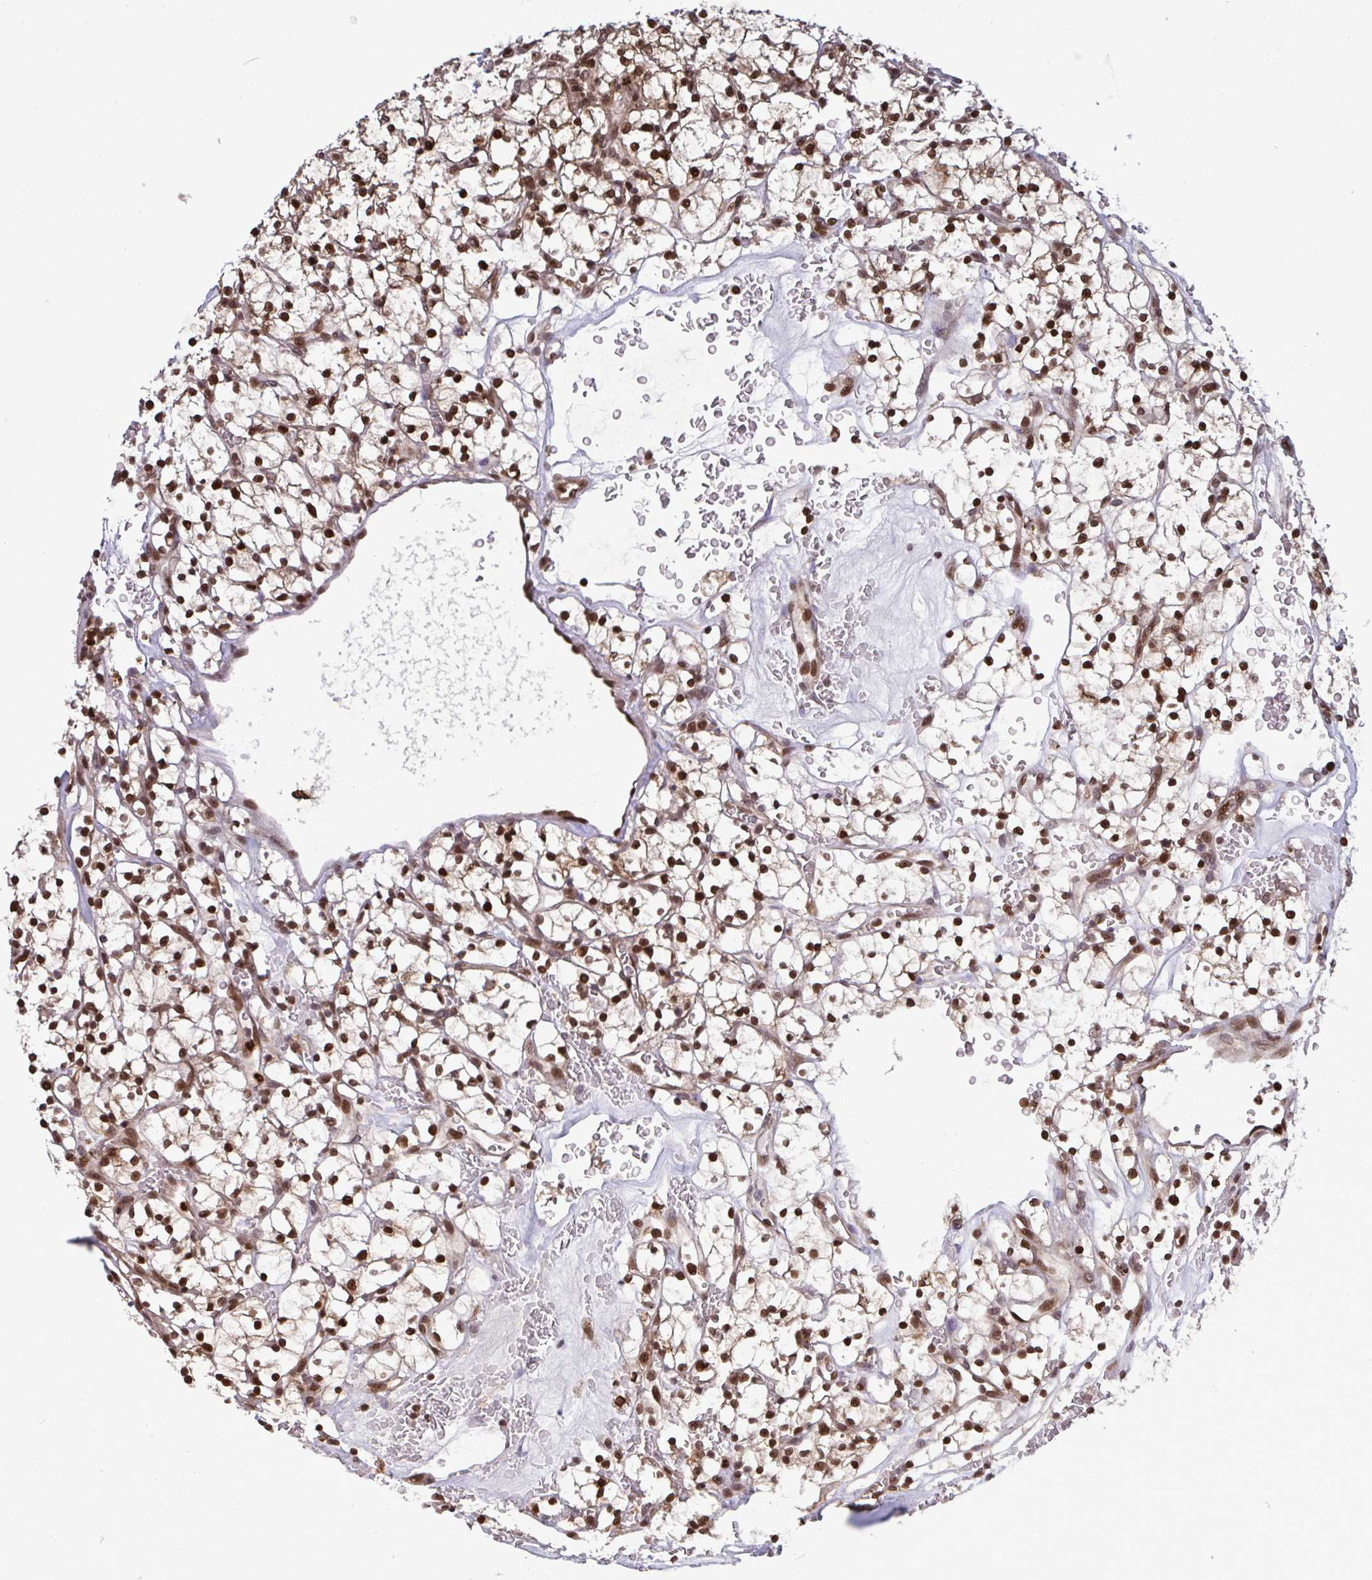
{"staining": {"intensity": "strong", "quantity": ">75%", "location": "nuclear"}, "tissue": "renal cancer", "cell_type": "Tumor cells", "image_type": "cancer", "snomed": [{"axis": "morphology", "description": "Adenocarcinoma, NOS"}, {"axis": "topography", "description": "Kidney"}], "caption": "Immunohistochemistry micrograph of neoplastic tissue: human adenocarcinoma (renal) stained using immunohistochemistry shows high levels of strong protein expression localized specifically in the nuclear of tumor cells, appearing as a nuclear brown color.", "gene": "UXT", "patient": {"sex": "female", "age": 64}}